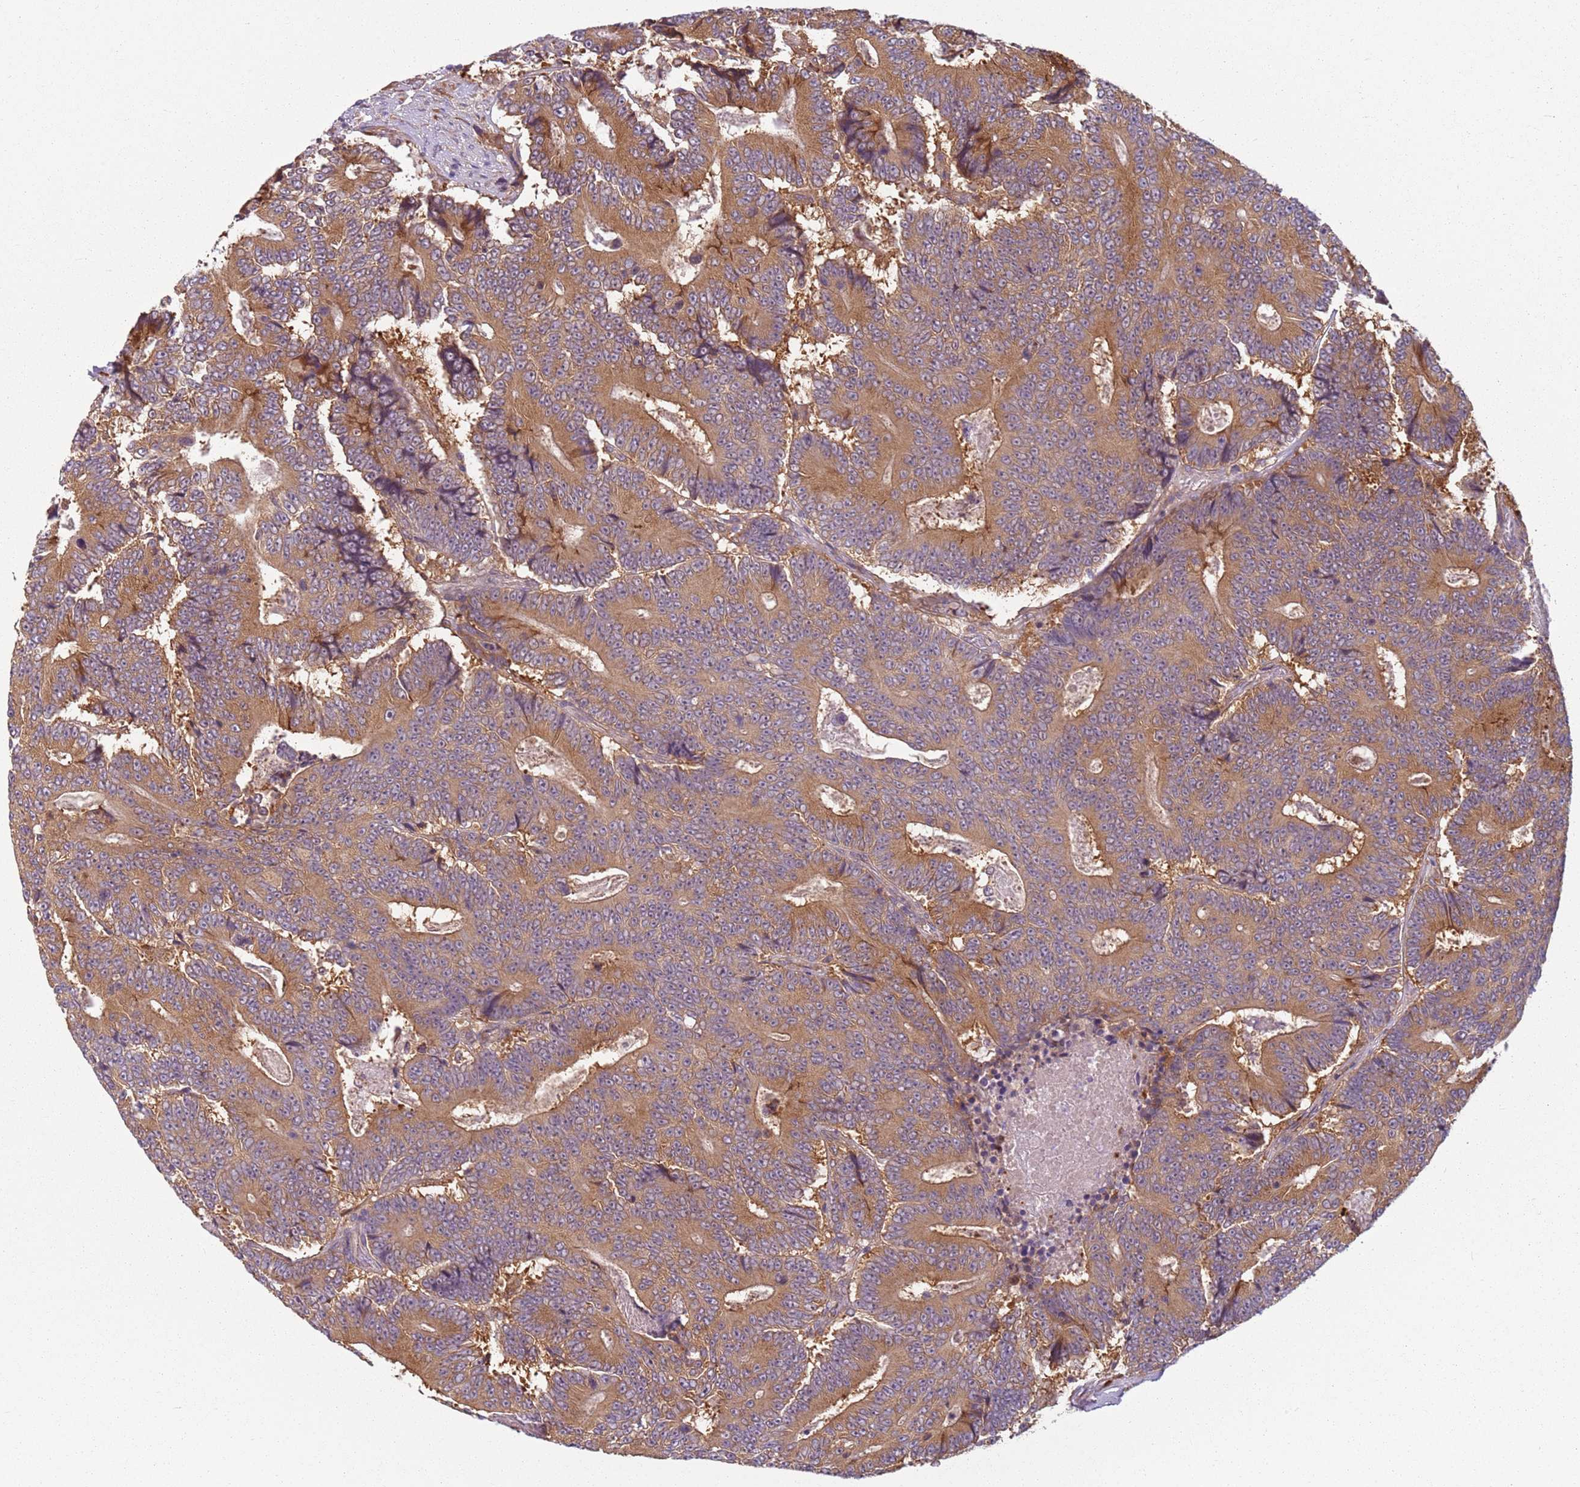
{"staining": {"intensity": "moderate", "quantity": ">75%", "location": "cytoplasmic/membranous"}, "tissue": "colorectal cancer", "cell_type": "Tumor cells", "image_type": "cancer", "snomed": [{"axis": "morphology", "description": "Adenocarcinoma, NOS"}, {"axis": "topography", "description": "Colon"}], "caption": "Immunohistochemistry (IHC) photomicrograph of neoplastic tissue: colorectal adenocarcinoma stained using immunohistochemistry (IHC) exhibits medium levels of moderate protein expression localized specifically in the cytoplasmic/membranous of tumor cells, appearing as a cytoplasmic/membranous brown color.", "gene": "RPS28", "patient": {"sex": "male", "age": 83}}